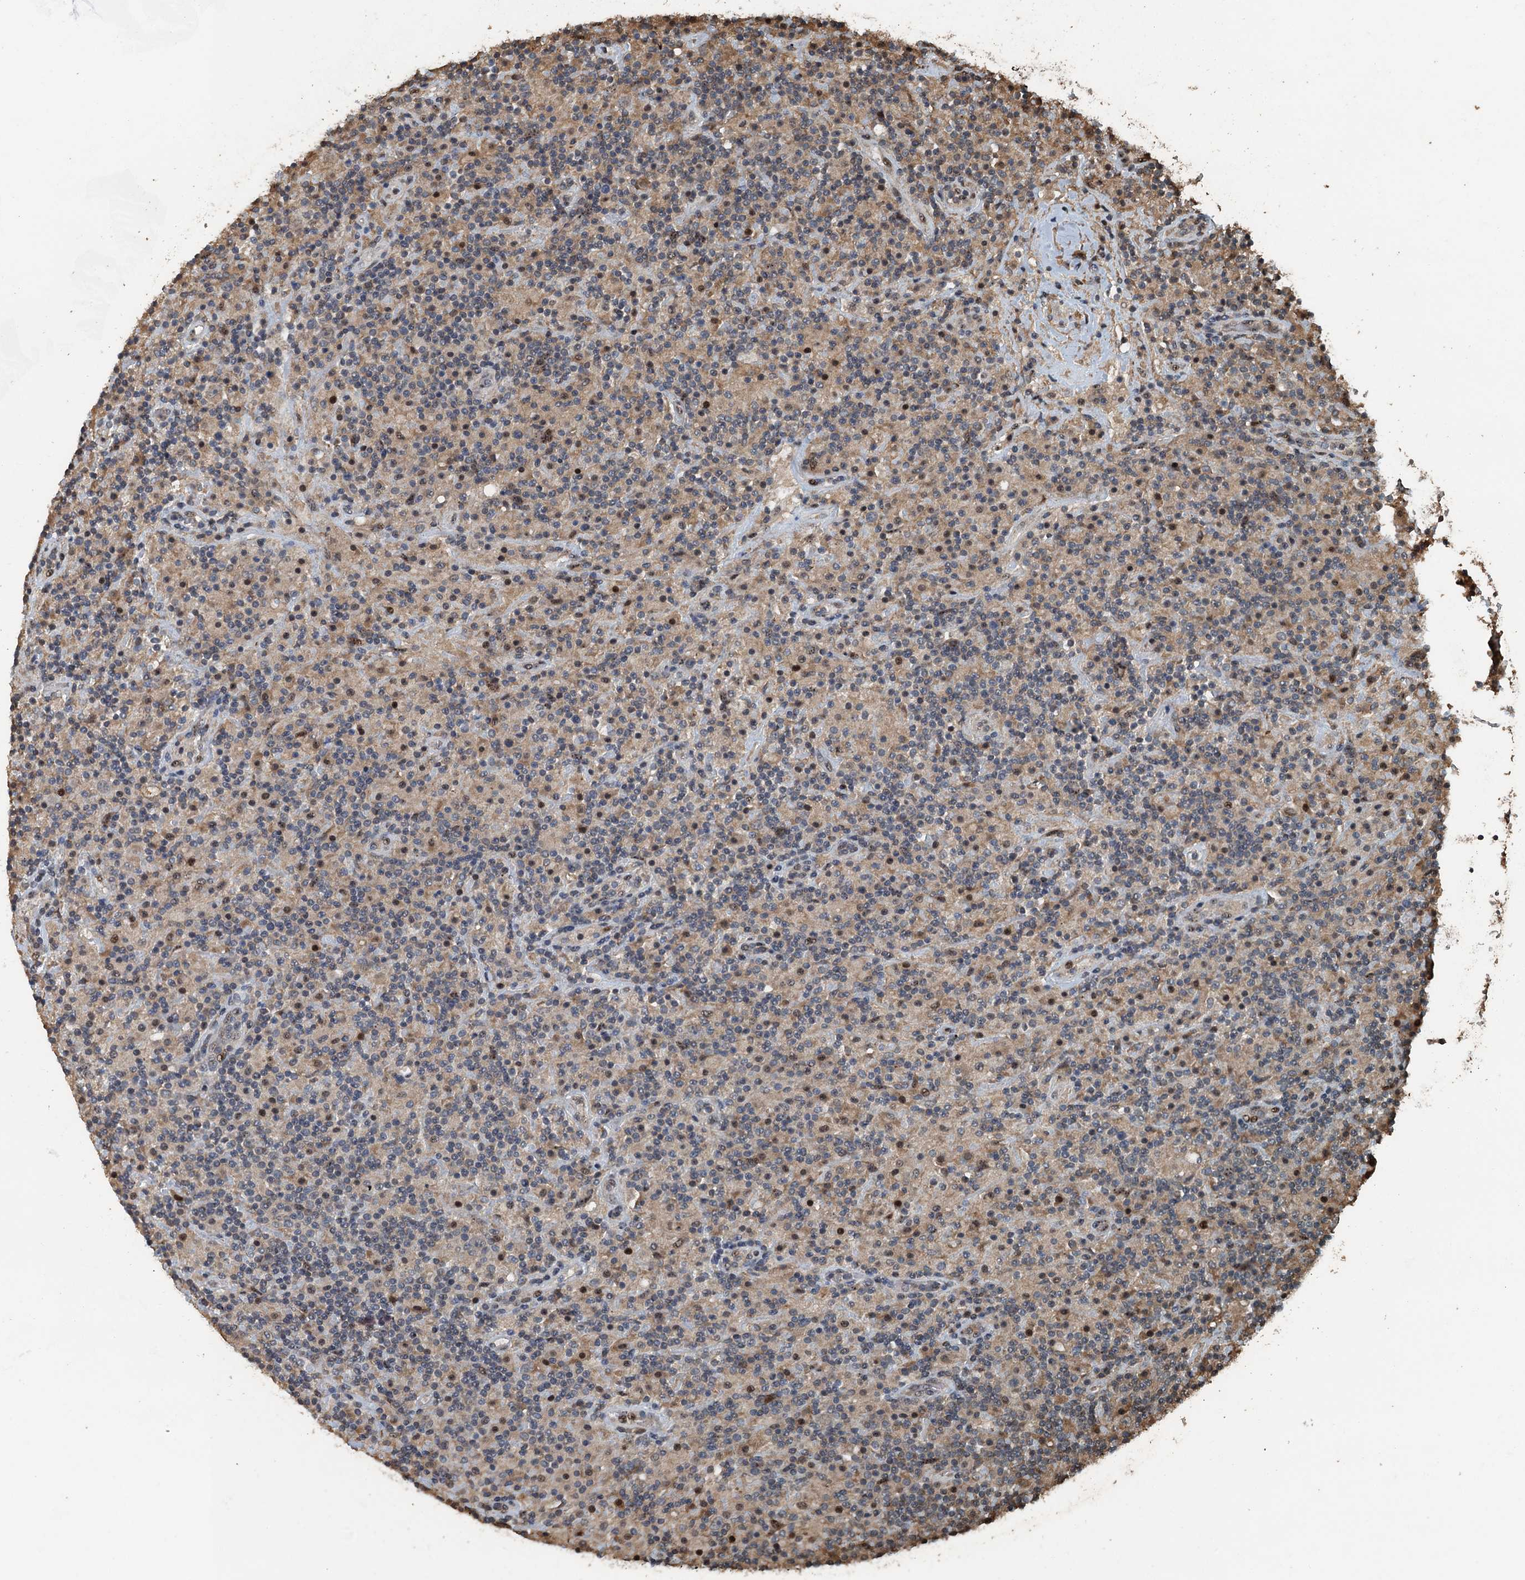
{"staining": {"intensity": "negative", "quantity": "none", "location": "none"}, "tissue": "lymphoma", "cell_type": "Tumor cells", "image_type": "cancer", "snomed": [{"axis": "morphology", "description": "Hodgkin's disease, NOS"}, {"axis": "topography", "description": "Lymph node"}], "caption": "DAB immunohistochemical staining of Hodgkin's disease reveals no significant expression in tumor cells.", "gene": "PIGN", "patient": {"sex": "male", "age": 70}}